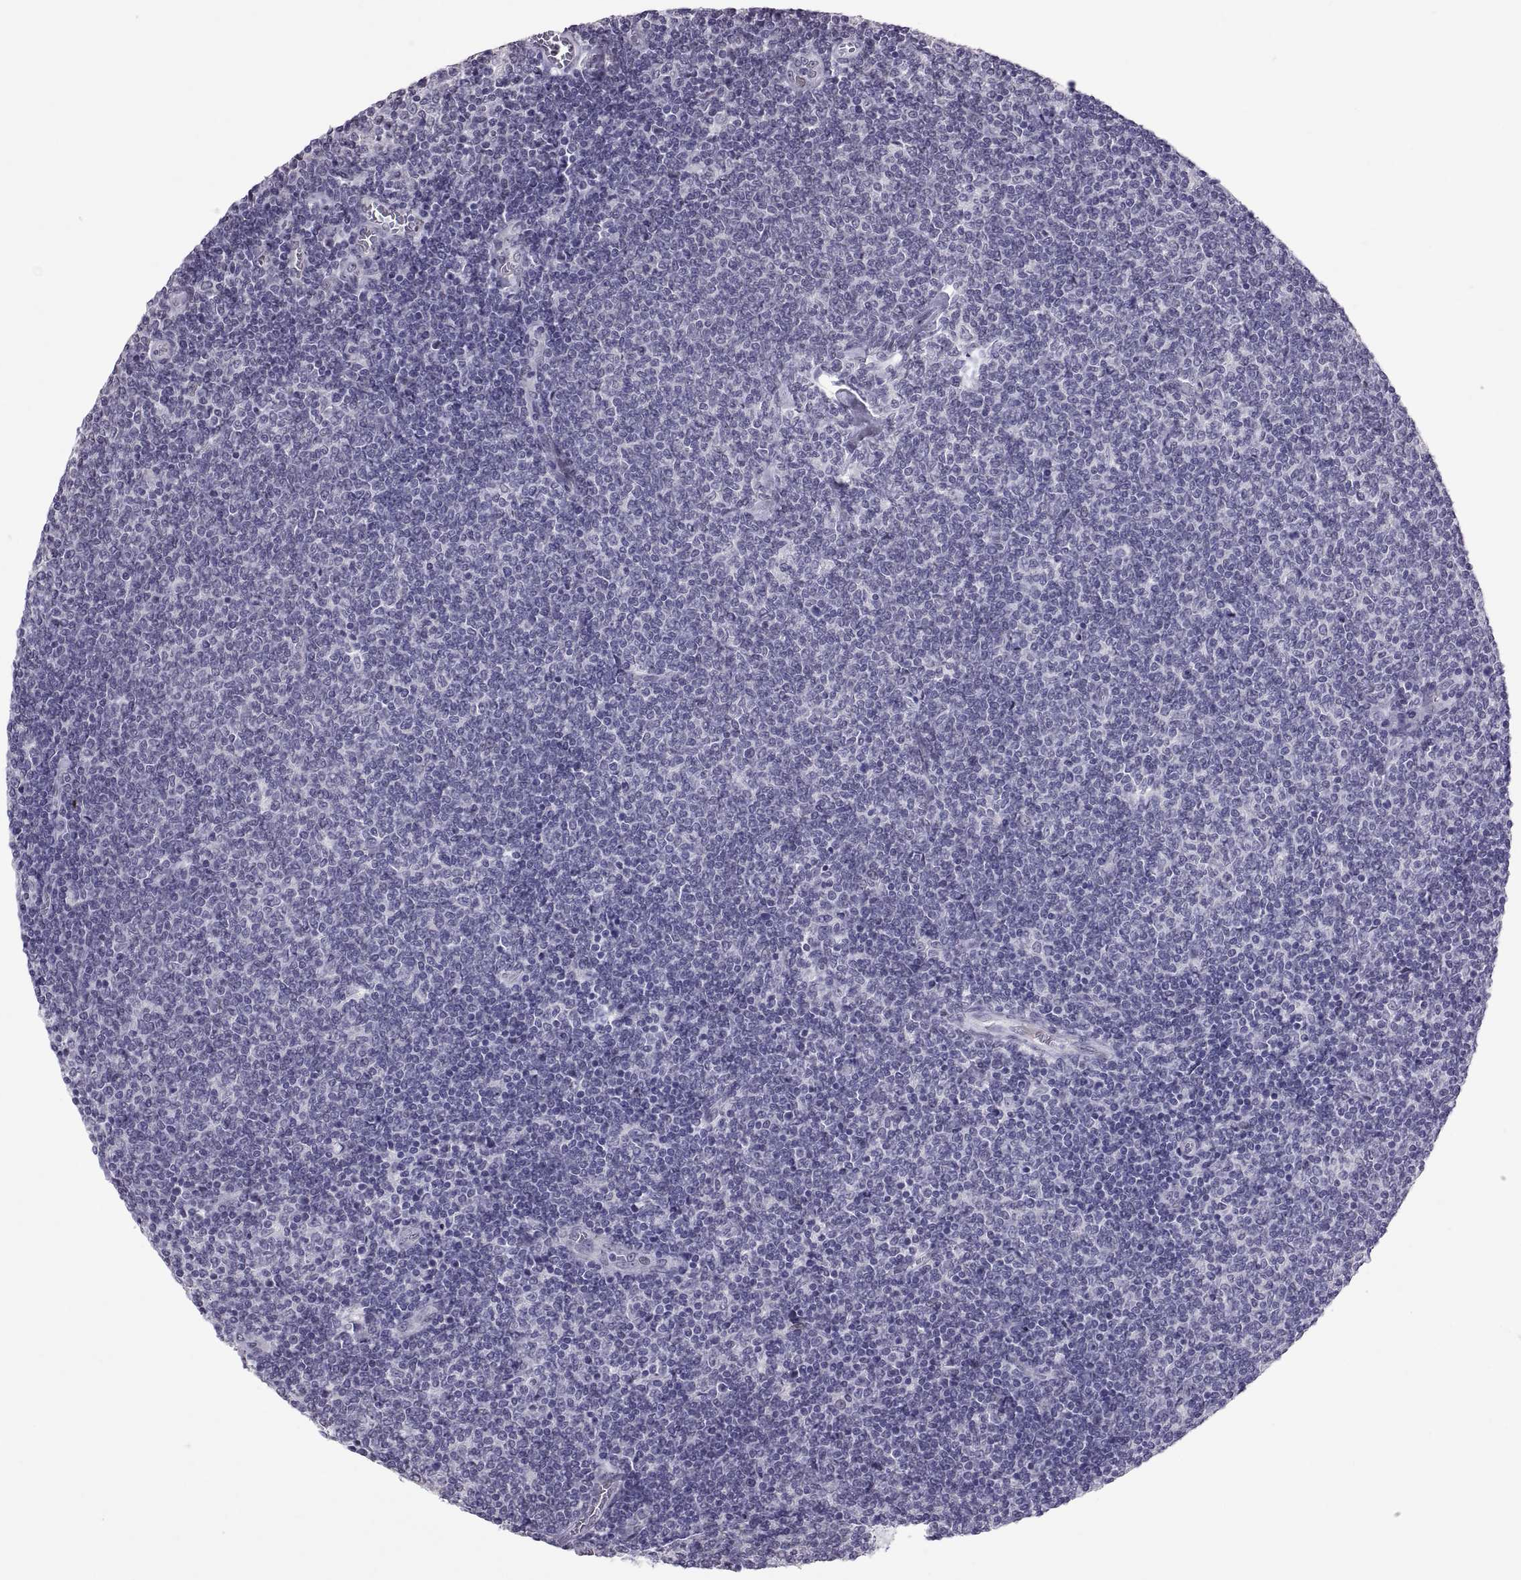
{"staining": {"intensity": "negative", "quantity": "none", "location": "none"}, "tissue": "lymphoma", "cell_type": "Tumor cells", "image_type": "cancer", "snomed": [{"axis": "morphology", "description": "Malignant lymphoma, non-Hodgkin's type, Low grade"}, {"axis": "topography", "description": "Lymph node"}], "caption": "Immunohistochemistry image of human low-grade malignant lymphoma, non-Hodgkin's type stained for a protein (brown), which demonstrates no positivity in tumor cells.", "gene": "KRT77", "patient": {"sex": "male", "age": 52}}